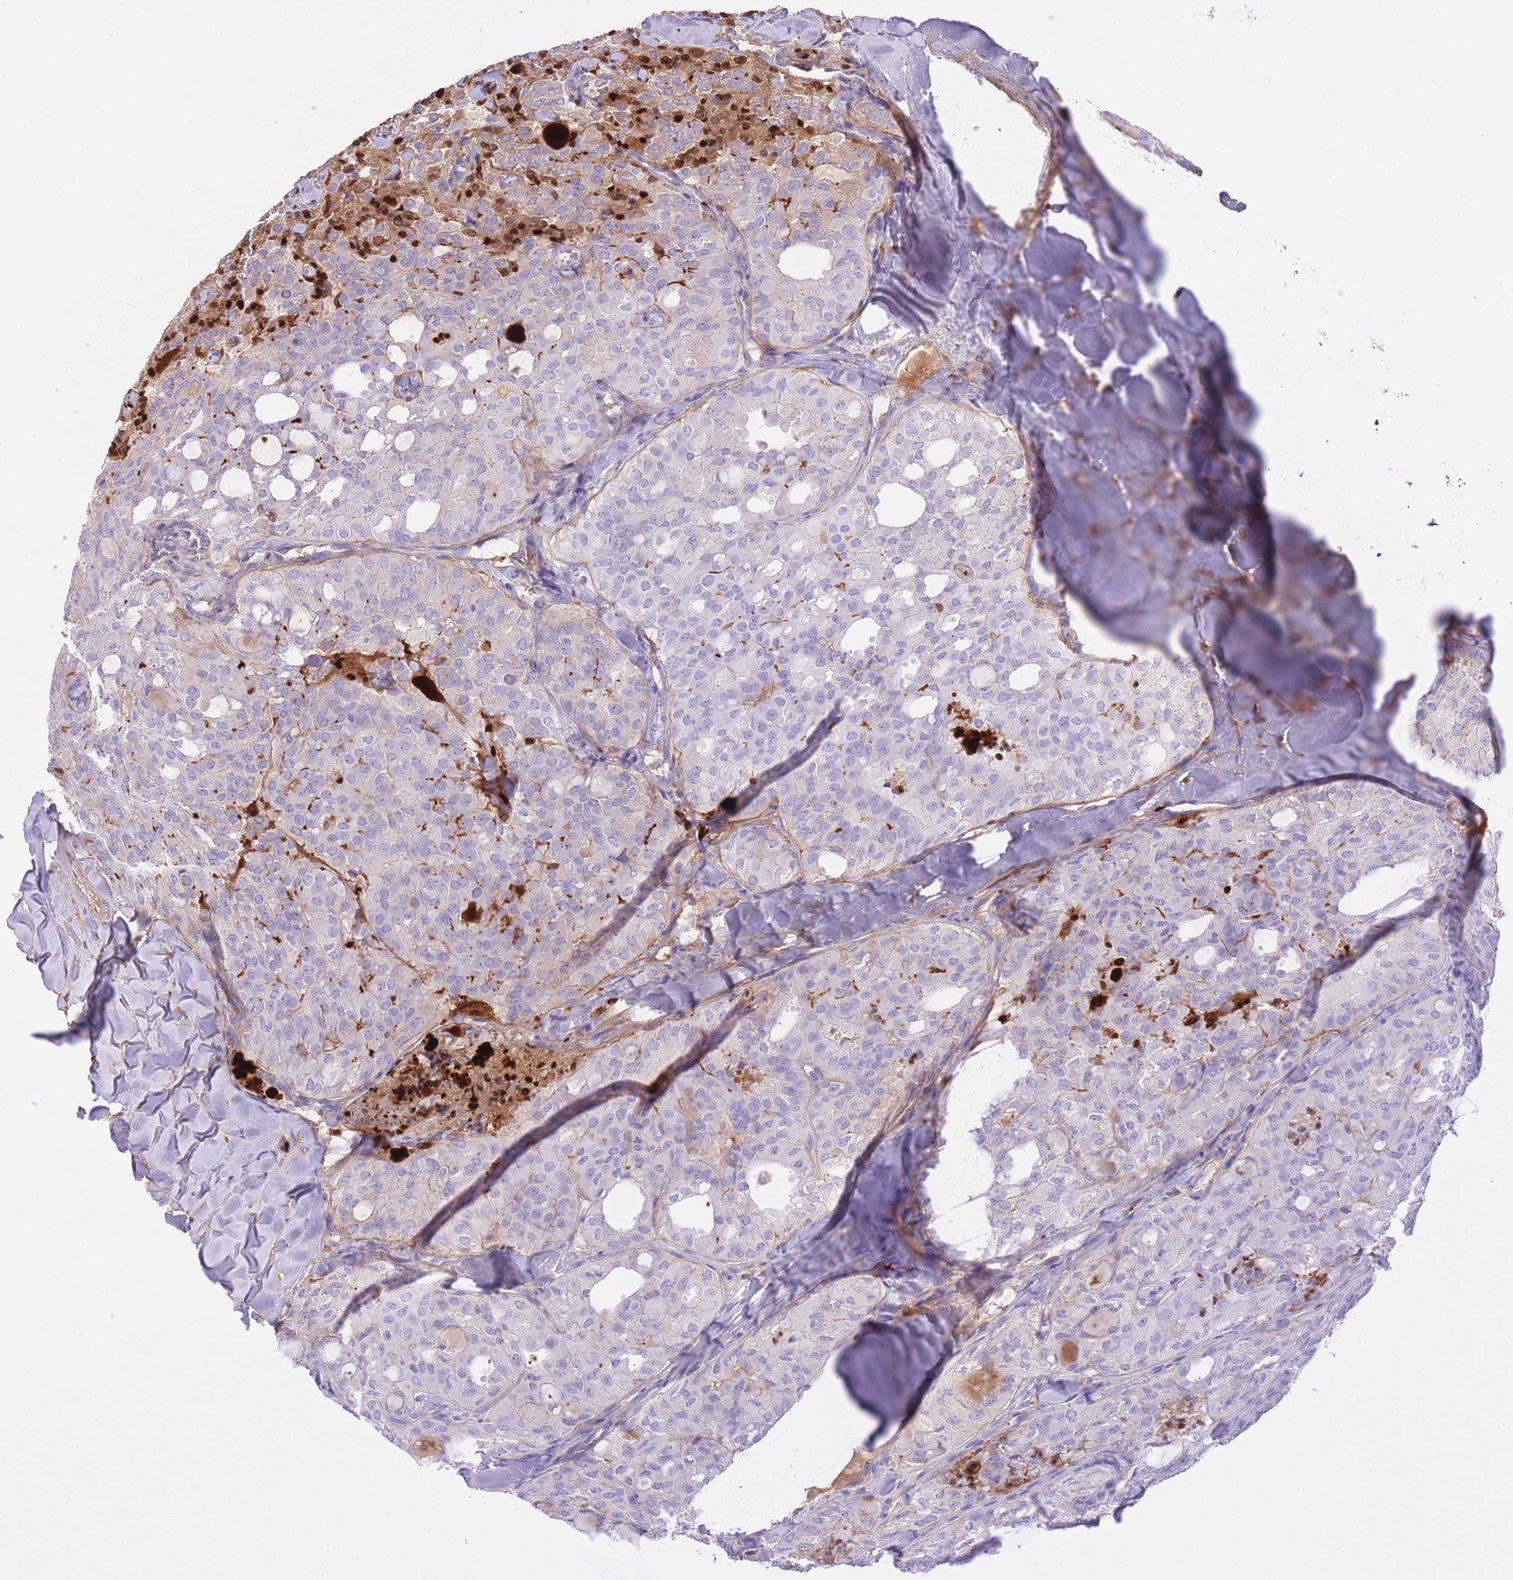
{"staining": {"intensity": "negative", "quantity": "none", "location": "none"}, "tissue": "thyroid cancer", "cell_type": "Tumor cells", "image_type": "cancer", "snomed": [{"axis": "morphology", "description": "Follicular adenoma carcinoma, NOS"}, {"axis": "topography", "description": "Thyroid gland"}], "caption": "This is a photomicrograph of IHC staining of follicular adenoma carcinoma (thyroid), which shows no staining in tumor cells. (Immunohistochemistry, brightfield microscopy, high magnification).", "gene": "HRG", "patient": {"sex": "male", "age": 75}}